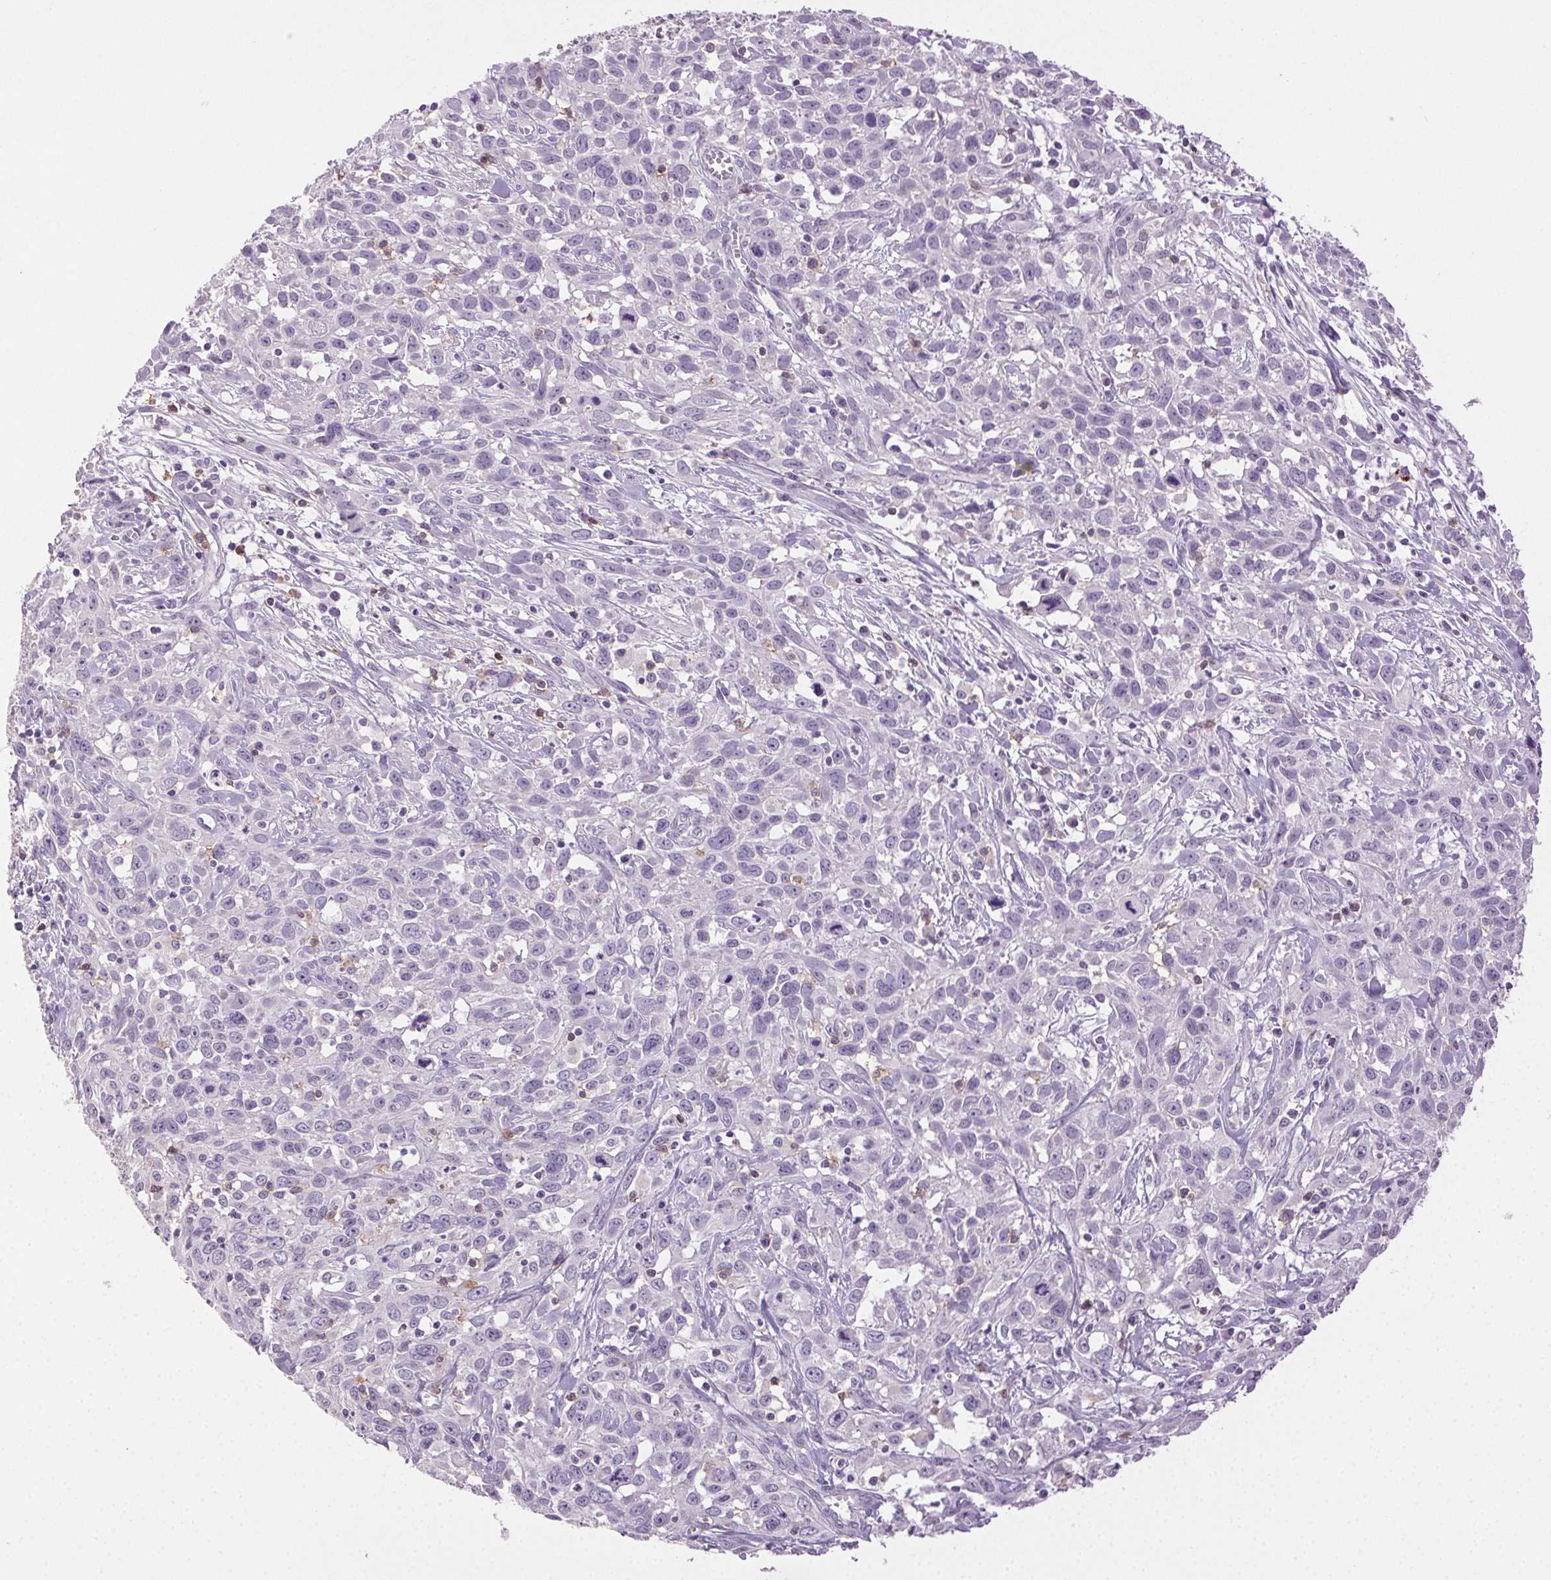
{"staining": {"intensity": "negative", "quantity": "none", "location": "none"}, "tissue": "cervical cancer", "cell_type": "Tumor cells", "image_type": "cancer", "snomed": [{"axis": "morphology", "description": "Squamous cell carcinoma, NOS"}, {"axis": "topography", "description": "Cervix"}], "caption": "Immunohistochemistry micrograph of neoplastic tissue: human squamous cell carcinoma (cervical) stained with DAB (3,3'-diaminobenzidine) reveals no significant protein staining in tumor cells.", "gene": "AKAP5", "patient": {"sex": "female", "age": 38}}